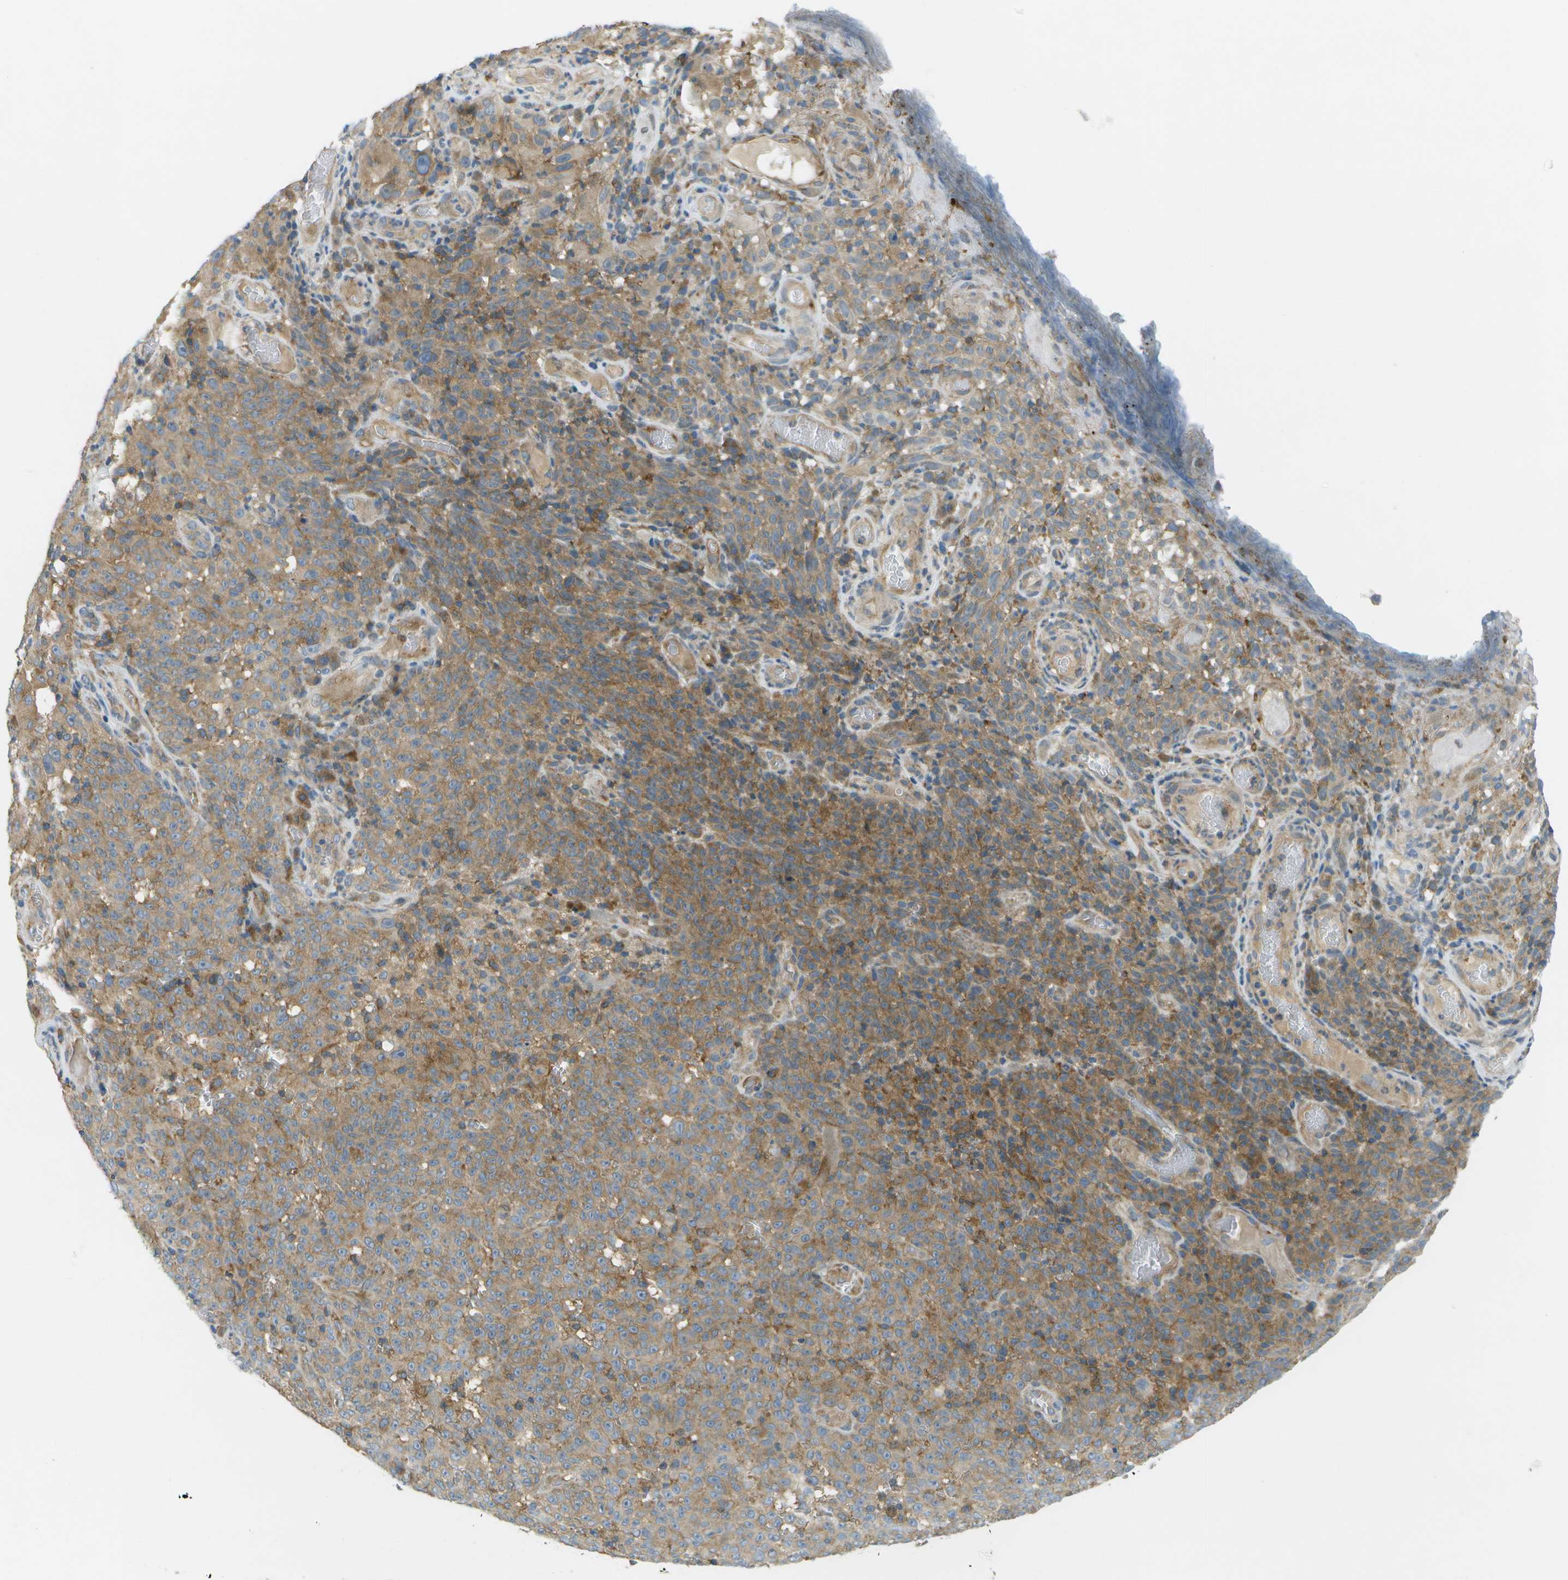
{"staining": {"intensity": "moderate", "quantity": ">75%", "location": "cytoplasmic/membranous"}, "tissue": "melanoma", "cell_type": "Tumor cells", "image_type": "cancer", "snomed": [{"axis": "morphology", "description": "Malignant melanoma, NOS"}, {"axis": "topography", "description": "Skin"}], "caption": "Human melanoma stained with a brown dye demonstrates moderate cytoplasmic/membranous positive expression in about >75% of tumor cells.", "gene": "WNK2", "patient": {"sex": "female", "age": 82}}